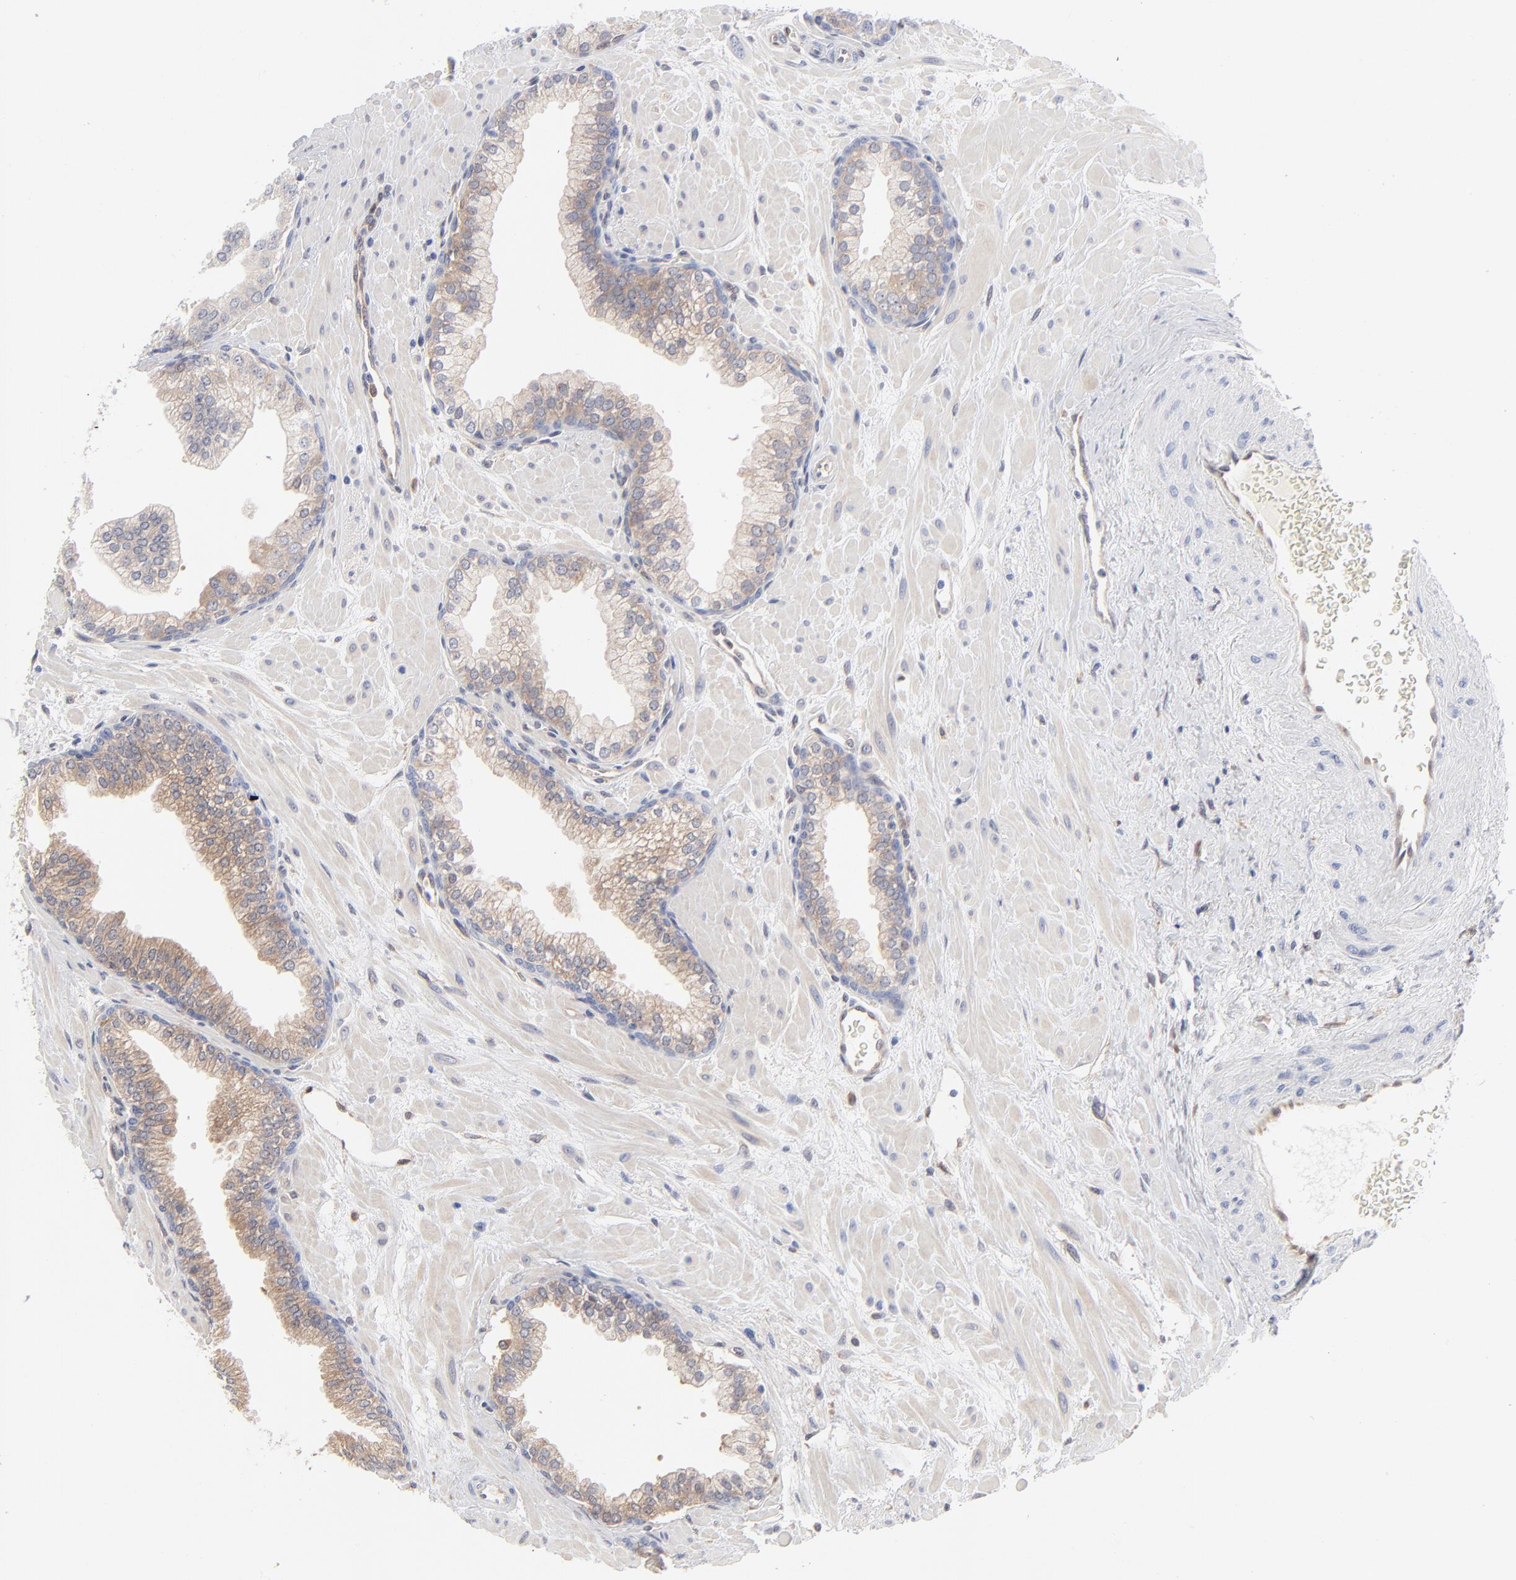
{"staining": {"intensity": "weak", "quantity": ">75%", "location": "cytoplasmic/membranous"}, "tissue": "prostate", "cell_type": "Glandular cells", "image_type": "normal", "snomed": [{"axis": "morphology", "description": "Normal tissue, NOS"}, {"axis": "topography", "description": "Prostate"}], "caption": "IHC (DAB) staining of benign prostate demonstrates weak cytoplasmic/membranous protein expression in about >75% of glandular cells.", "gene": "ARRB1", "patient": {"sex": "male", "age": 60}}